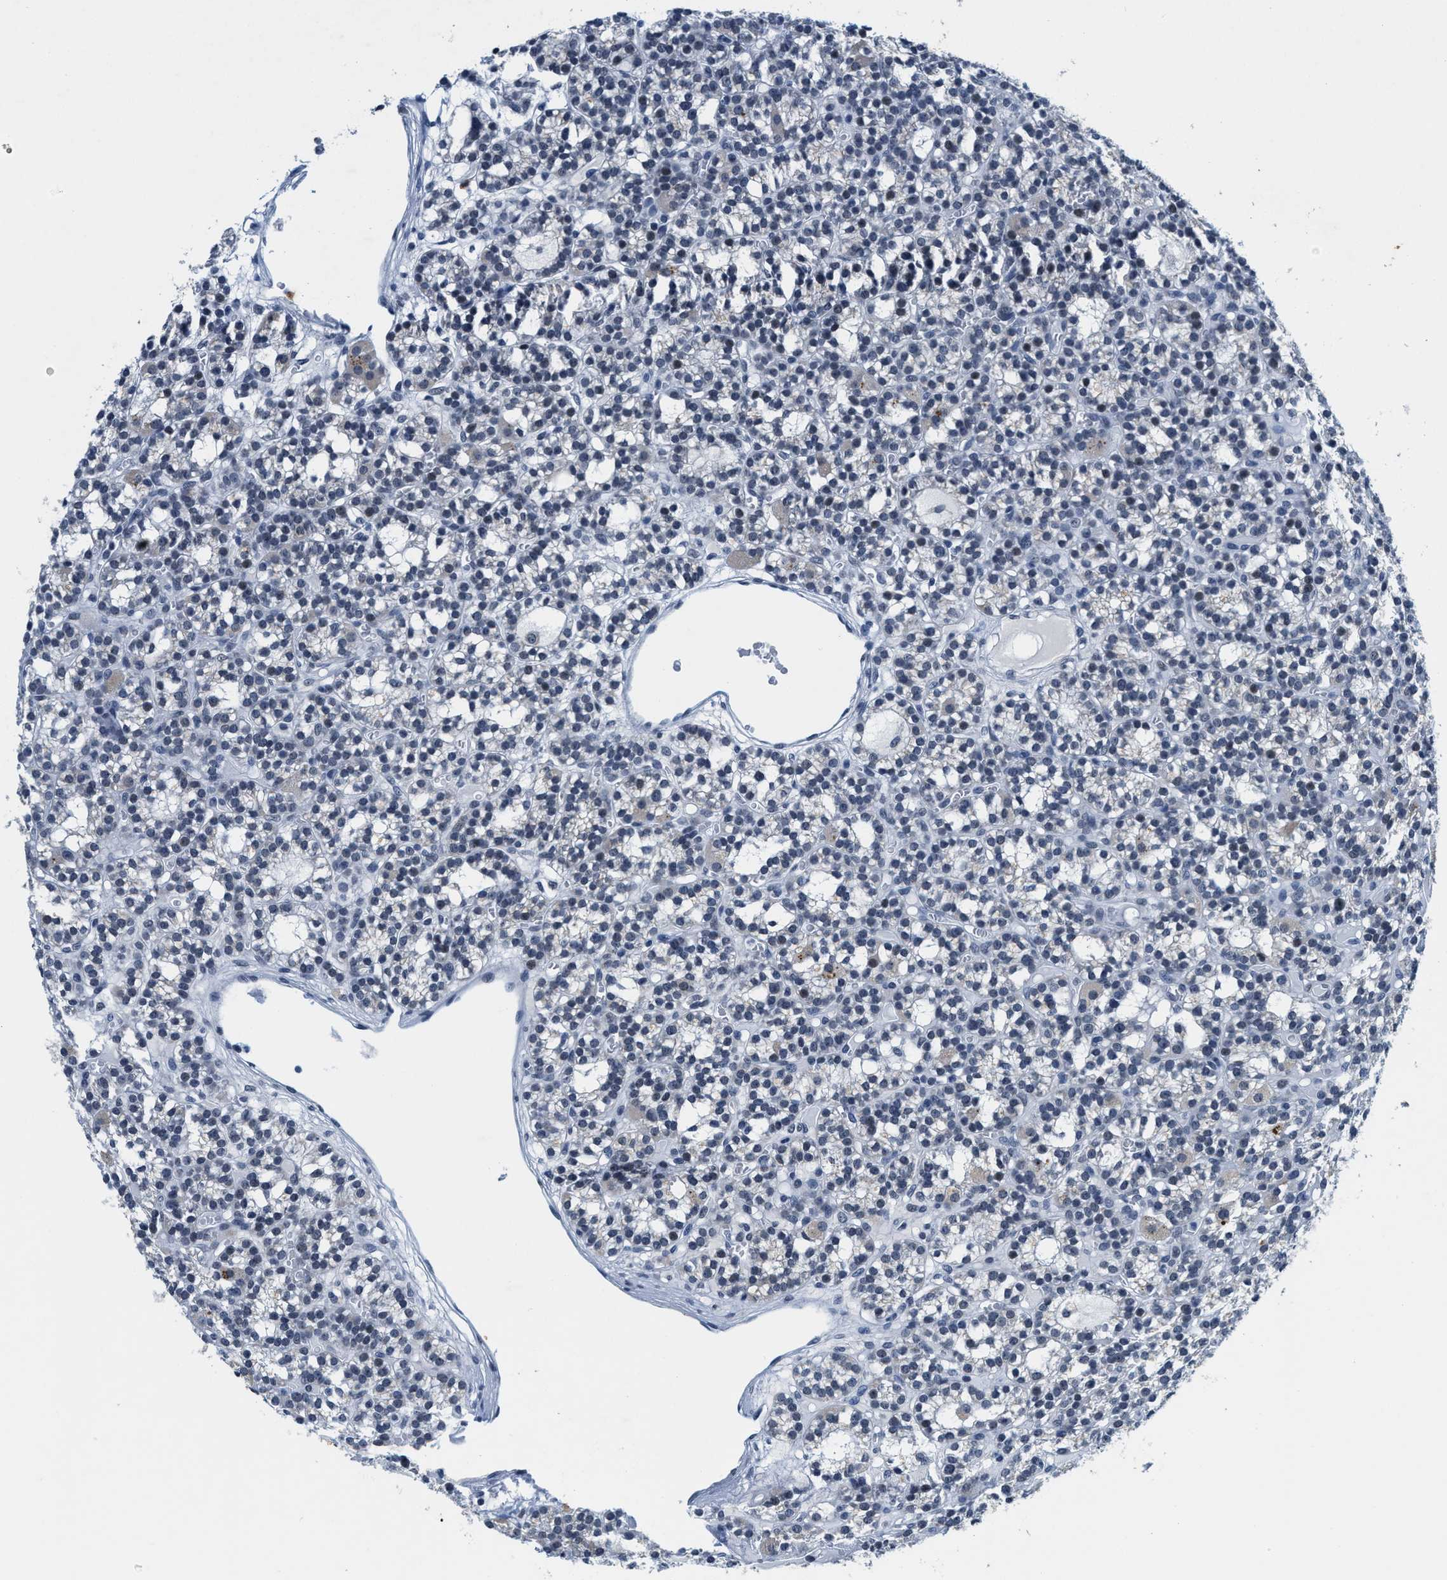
{"staining": {"intensity": "negative", "quantity": "none", "location": "none"}, "tissue": "parathyroid gland", "cell_type": "Glandular cells", "image_type": "normal", "snomed": [{"axis": "morphology", "description": "Normal tissue, NOS"}, {"axis": "morphology", "description": "Adenoma, NOS"}, {"axis": "topography", "description": "Parathyroid gland"}], "caption": "Protein analysis of unremarkable parathyroid gland displays no significant expression in glandular cells.", "gene": "SETD1B", "patient": {"sex": "female", "age": 58}}